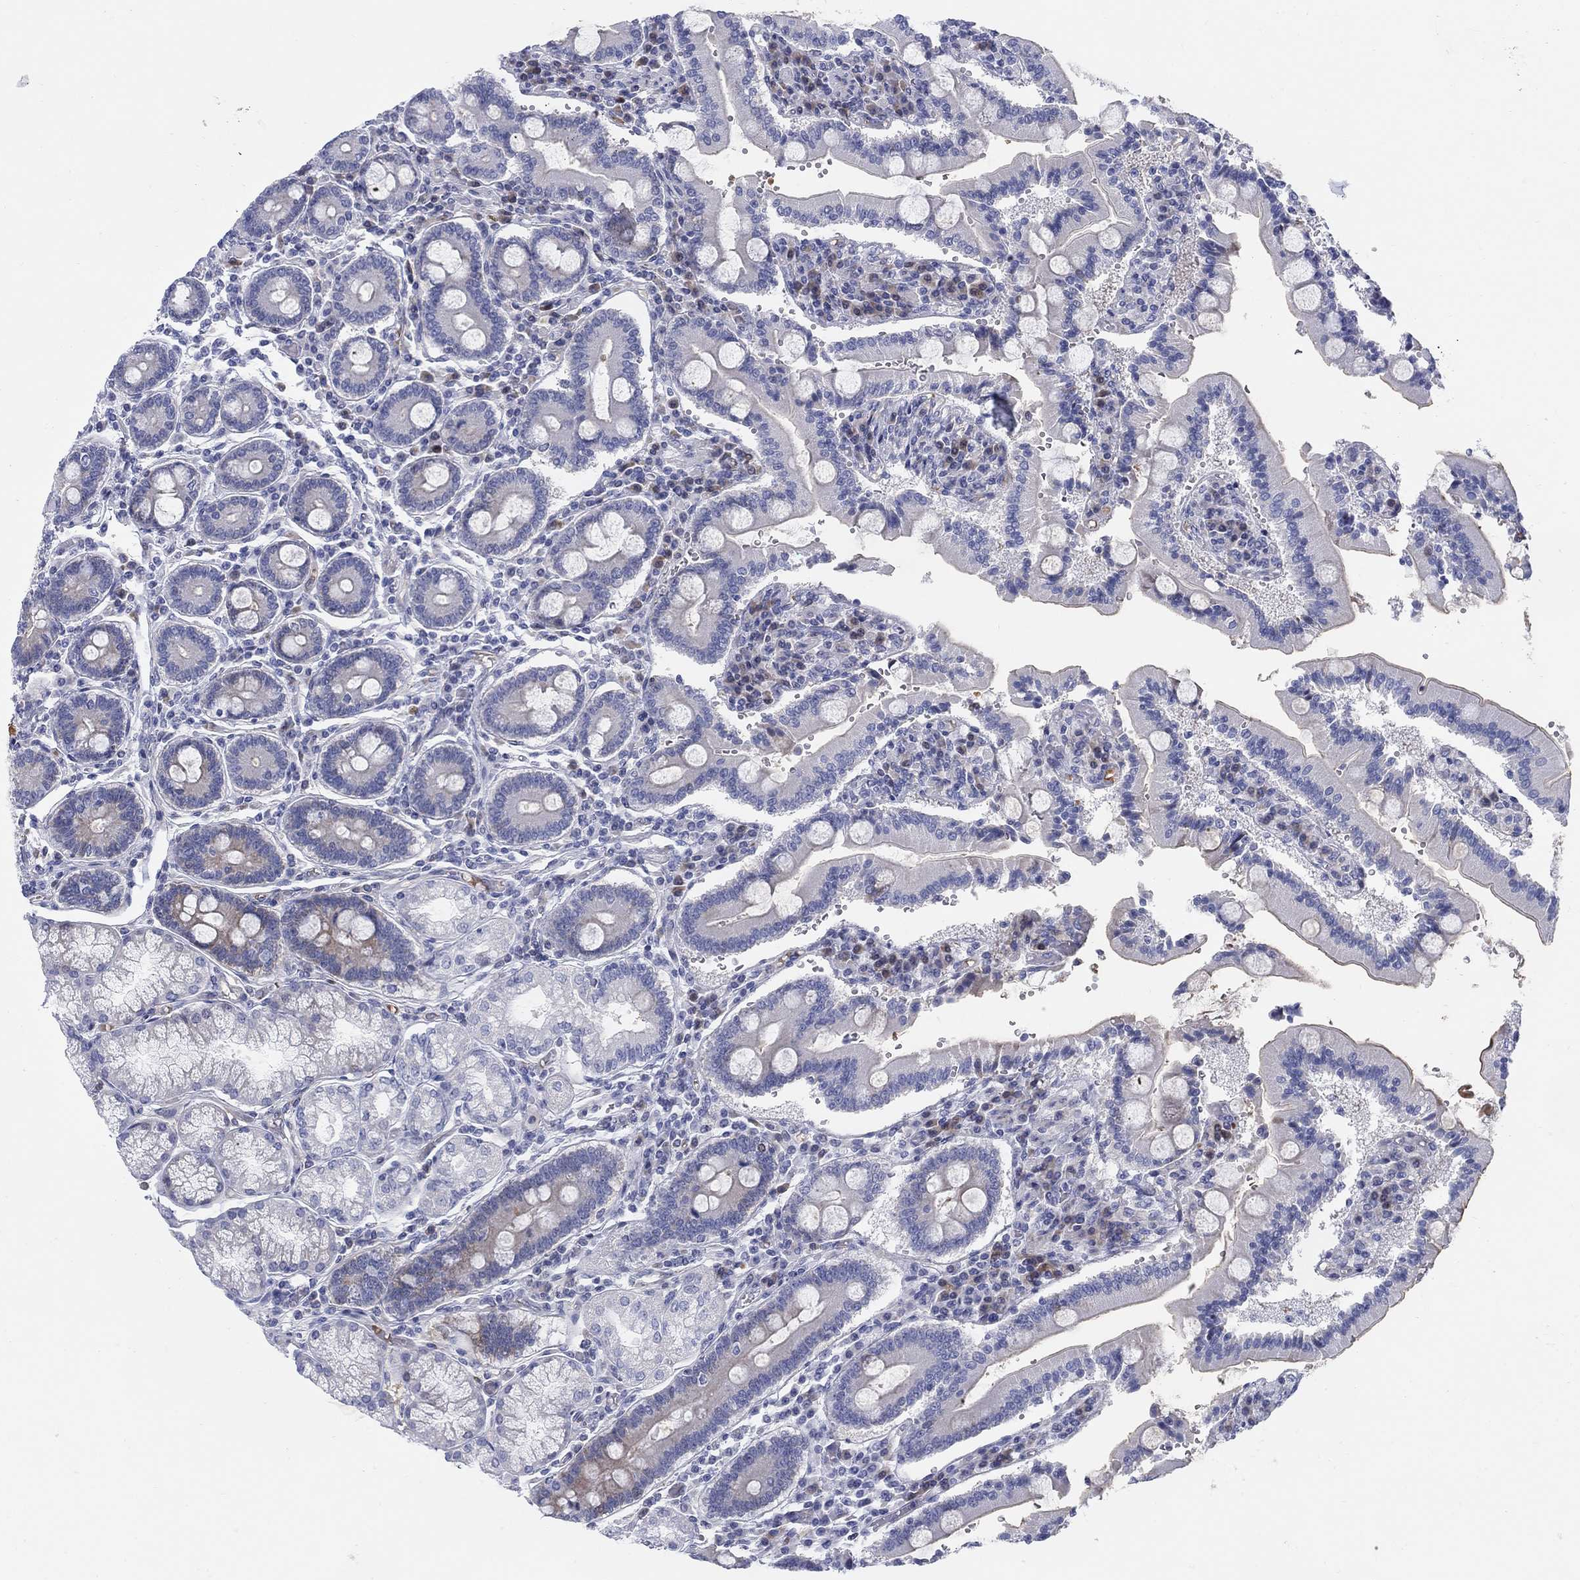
{"staining": {"intensity": "negative", "quantity": "none", "location": "none"}, "tissue": "duodenum", "cell_type": "Glandular cells", "image_type": "normal", "snomed": [{"axis": "morphology", "description": "Normal tissue, NOS"}, {"axis": "topography", "description": "Duodenum"}], "caption": "Immunohistochemistry of unremarkable human duodenum demonstrates no staining in glandular cells.", "gene": "HEATR4", "patient": {"sex": "female", "age": 62}}